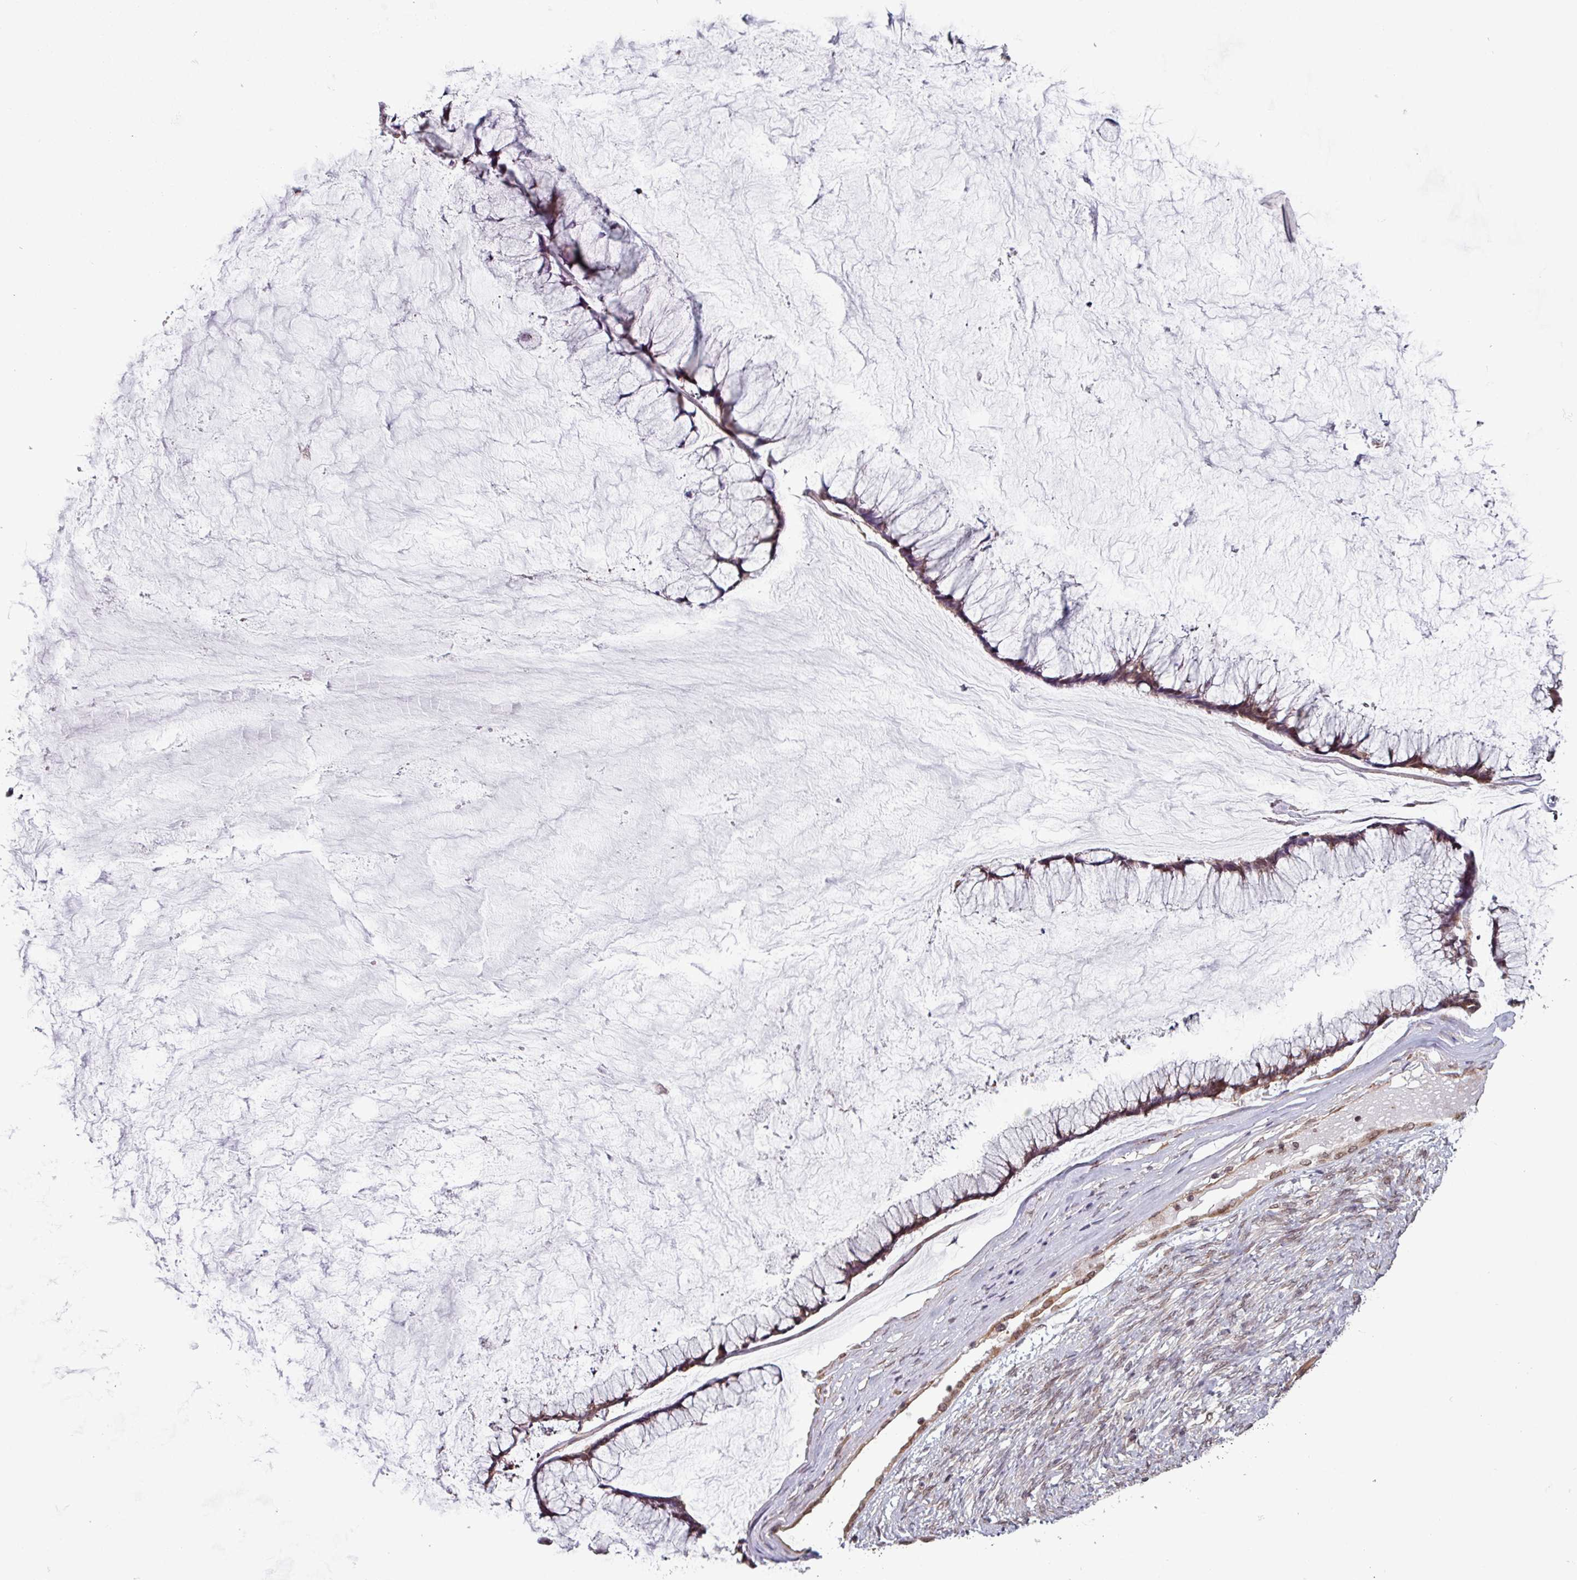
{"staining": {"intensity": "weak", "quantity": ">75%", "location": "cytoplasmic/membranous,nuclear"}, "tissue": "ovarian cancer", "cell_type": "Tumor cells", "image_type": "cancer", "snomed": [{"axis": "morphology", "description": "Cystadenocarcinoma, mucinous, NOS"}, {"axis": "topography", "description": "Ovary"}], "caption": "Weak cytoplasmic/membranous and nuclear staining is identified in approximately >75% of tumor cells in ovarian cancer.", "gene": "RBM4B", "patient": {"sex": "female", "age": 42}}